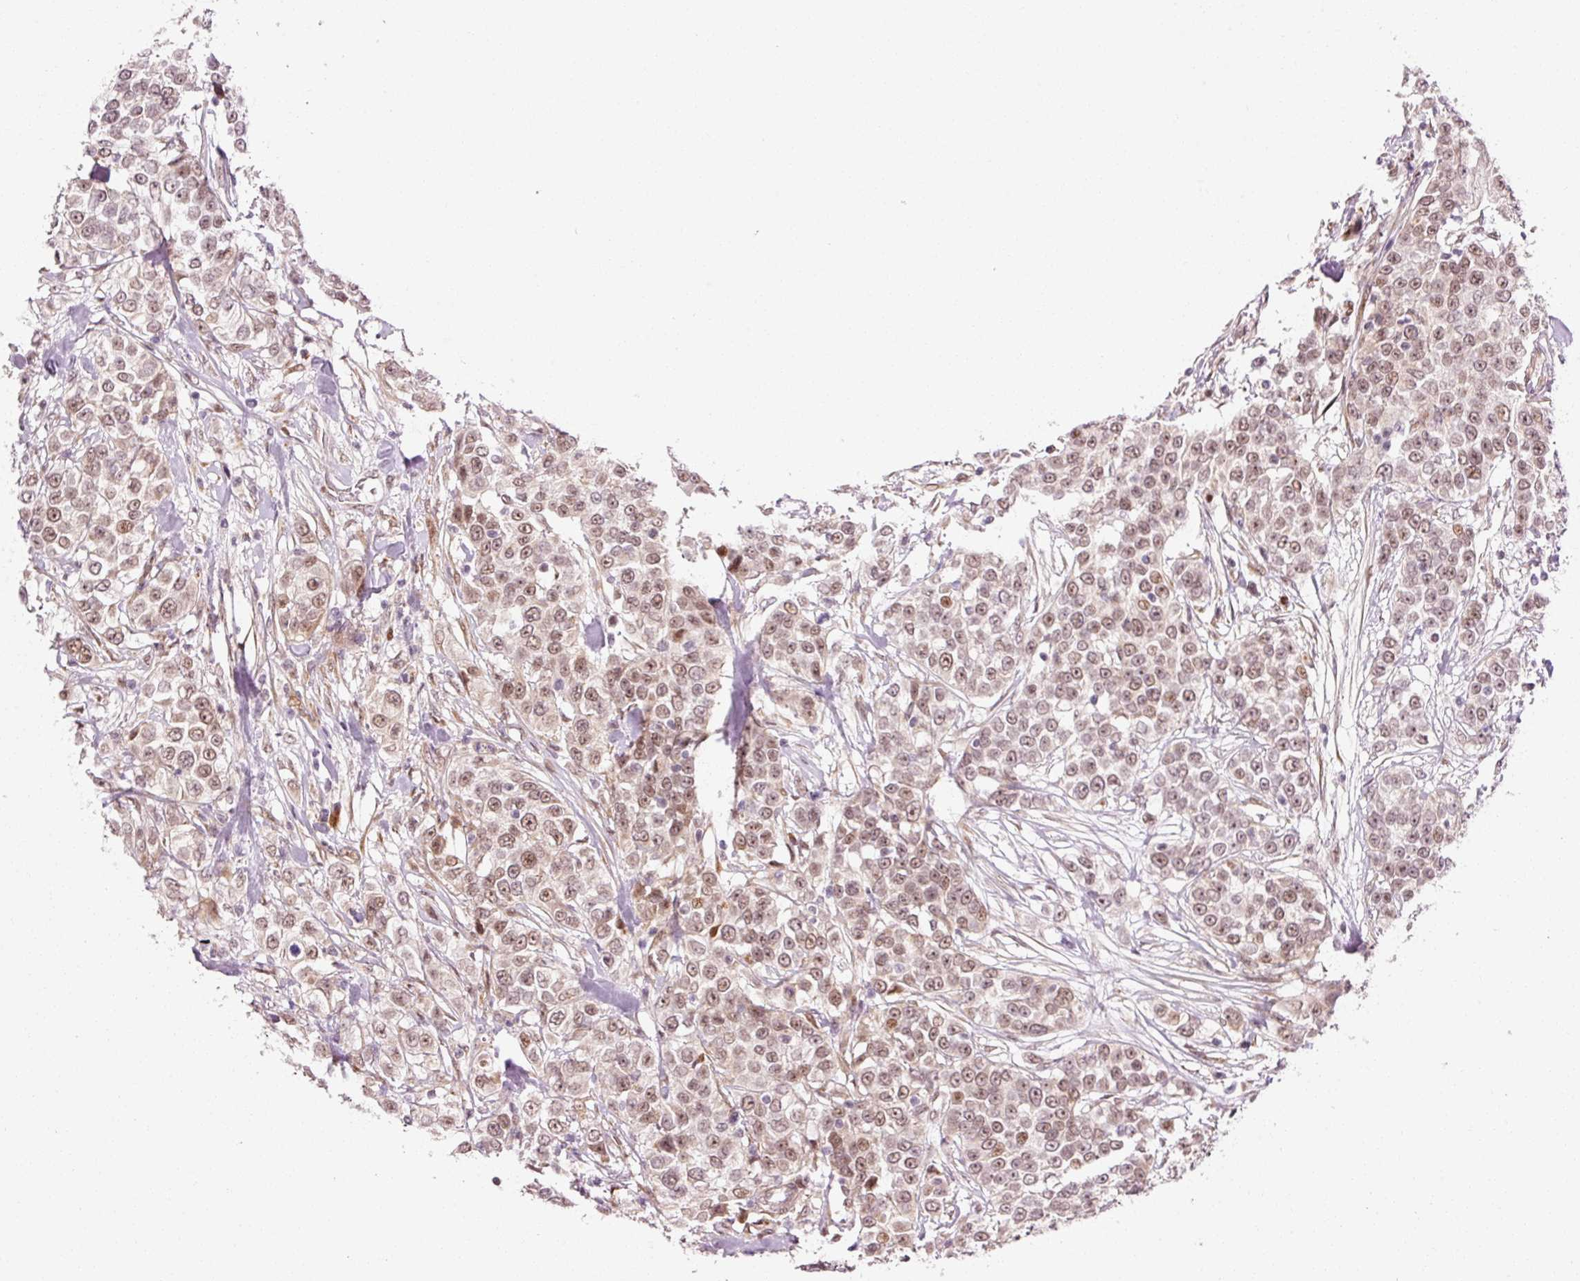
{"staining": {"intensity": "moderate", "quantity": ">75%", "location": "nuclear"}, "tissue": "urothelial cancer", "cell_type": "Tumor cells", "image_type": "cancer", "snomed": [{"axis": "morphology", "description": "Urothelial carcinoma, High grade"}, {"axis": "topography", "description": "Urinary bladder"}], "caption": "A photomicrograph of human urothelial carcinoma (high-grade) stained for a protein reveals moderate nuclear brown staining in tumor cells.", "gene": "ANKRD20A1", "patient": {"sex": "female", "age": 80}}